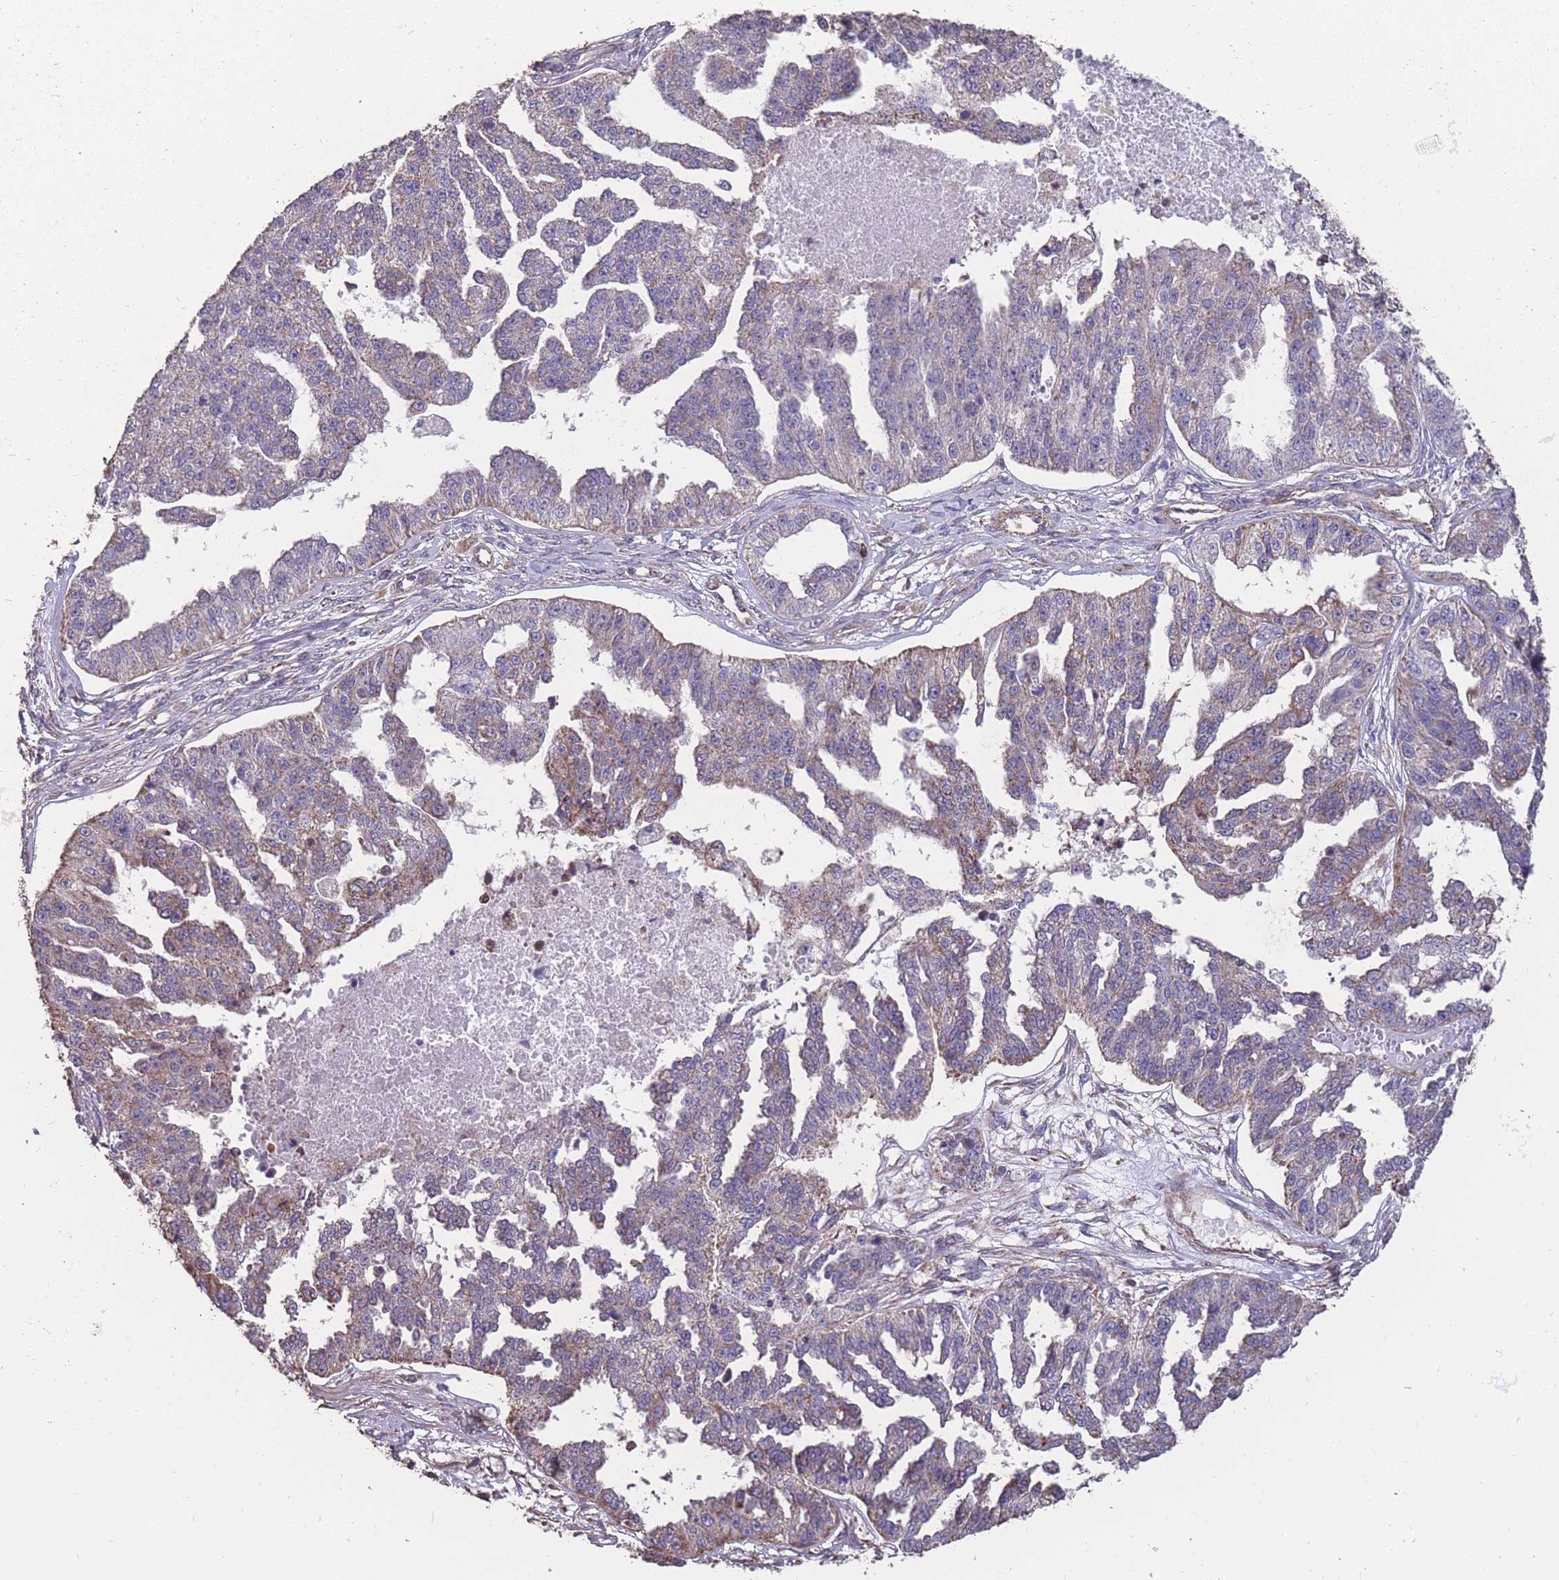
{"staining": {"intensity": "weak", "quantity": "<25%", "location": "cytoplasmic/membranous"}, "tissue": "ovarian cancer", "cell_type": "Tumor cells", "image_type": "cancer", "snomed": [{"axis": "morphology", "description": "Cystadenocarcinoma, serous, NOS"}, {"axis": "topography", "description": "Ovary"}], "caption": "Ovarian serous cystadenocarcinoma stained for a protein using IHC reveals no positivity tumor cells.", "gene": "NUDT21", "patient": {"sex": "female", "age": 58}}